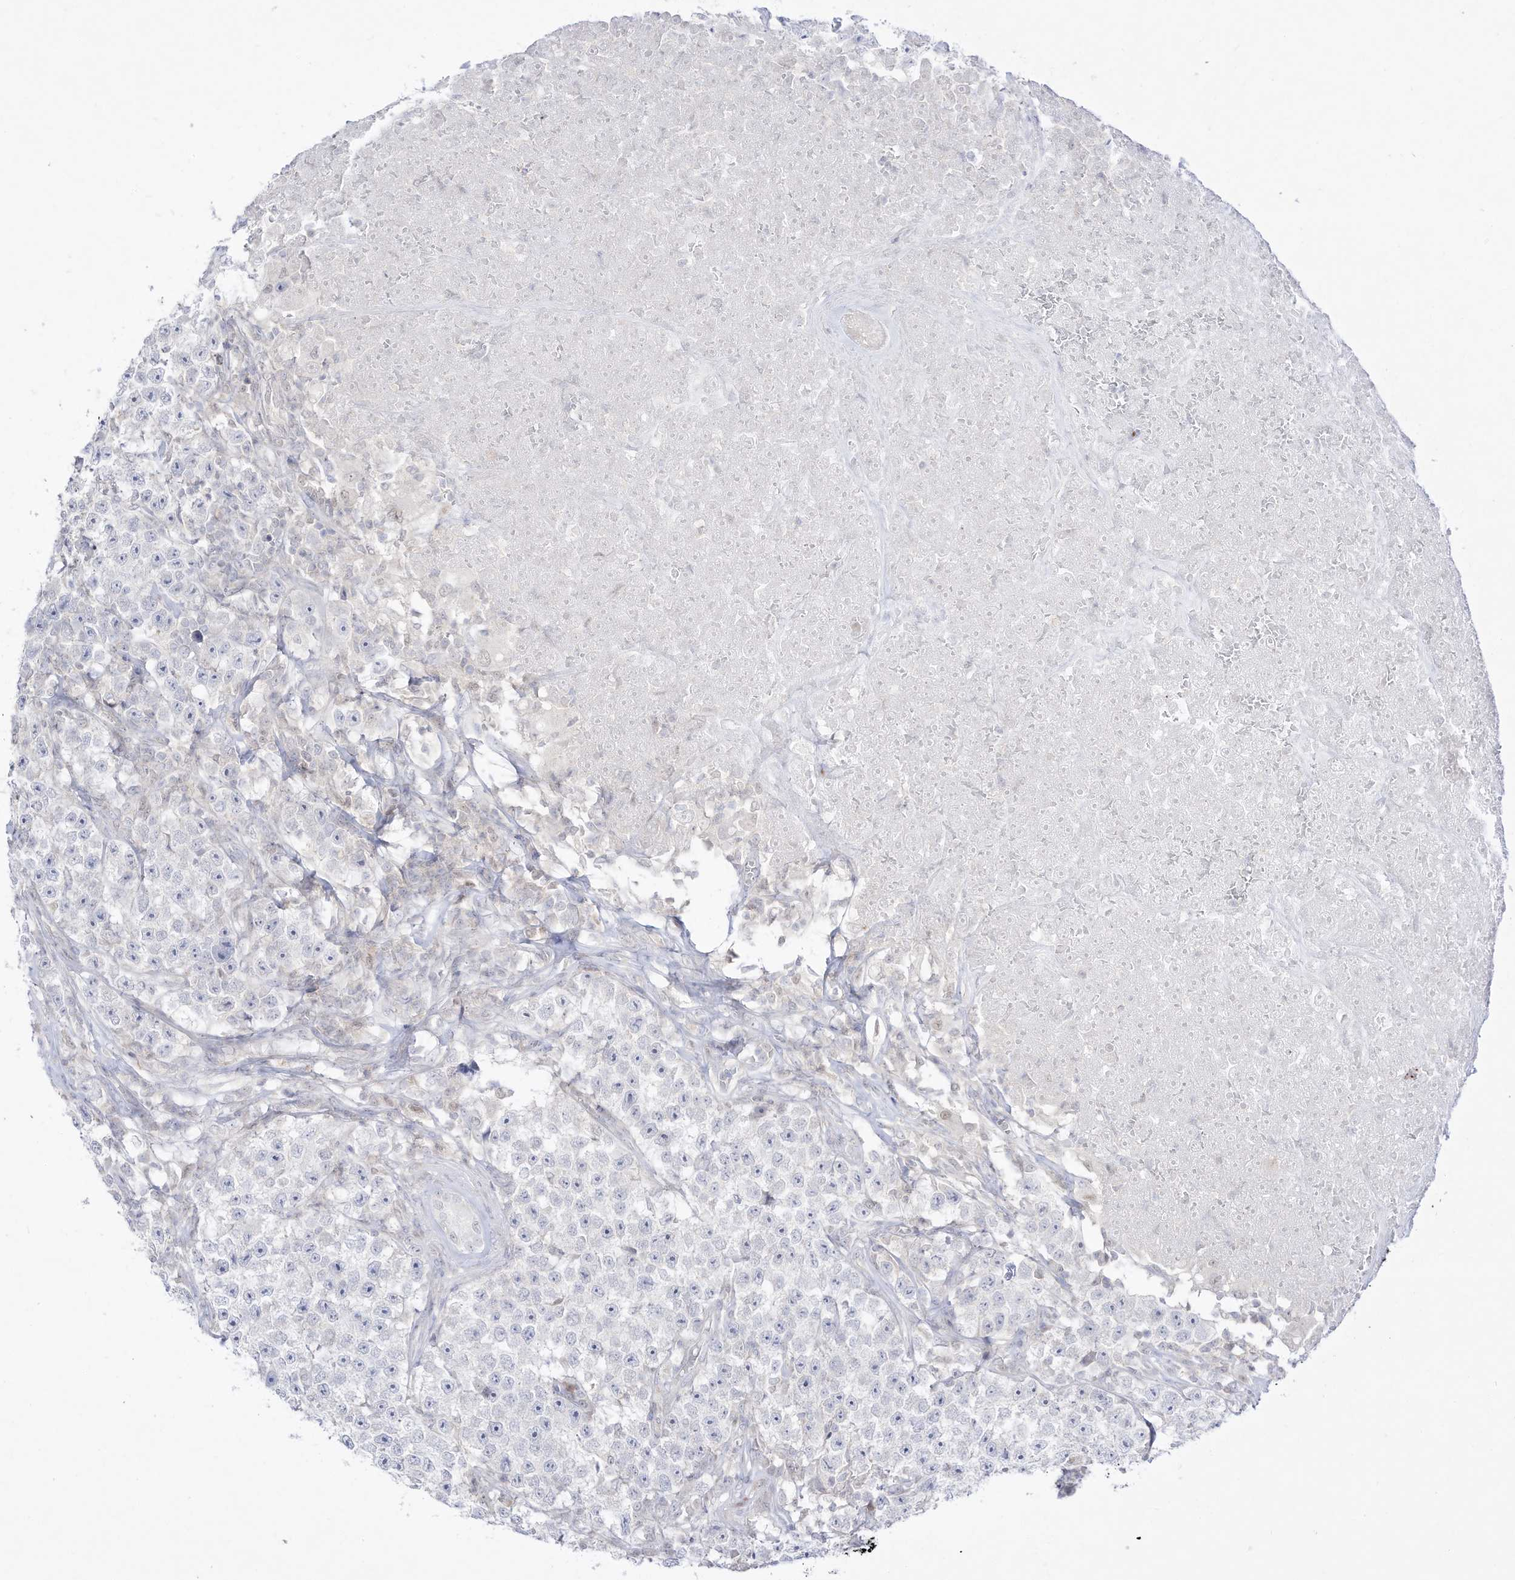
{"staining": {"intensity": "negative", "quantity": "none", "location": "none"}, "tissue": "testis cancer", "cell_type": "Tumor cells", "image_type": "cancer", "snomed": [{"axis": "morphology", "description": "Seminoma, NOS"}, {"axis": "topography", "description": "Testis"}], "caption": "This image is of seminoma (testis) stained with immunohistochemistry (IHC) to label a protein in brown with the nuclei are counter-stained blue. There is no expression in tumor cells.", "gene": "DMKN", "patient": {"sex": "male", "age": 22}}